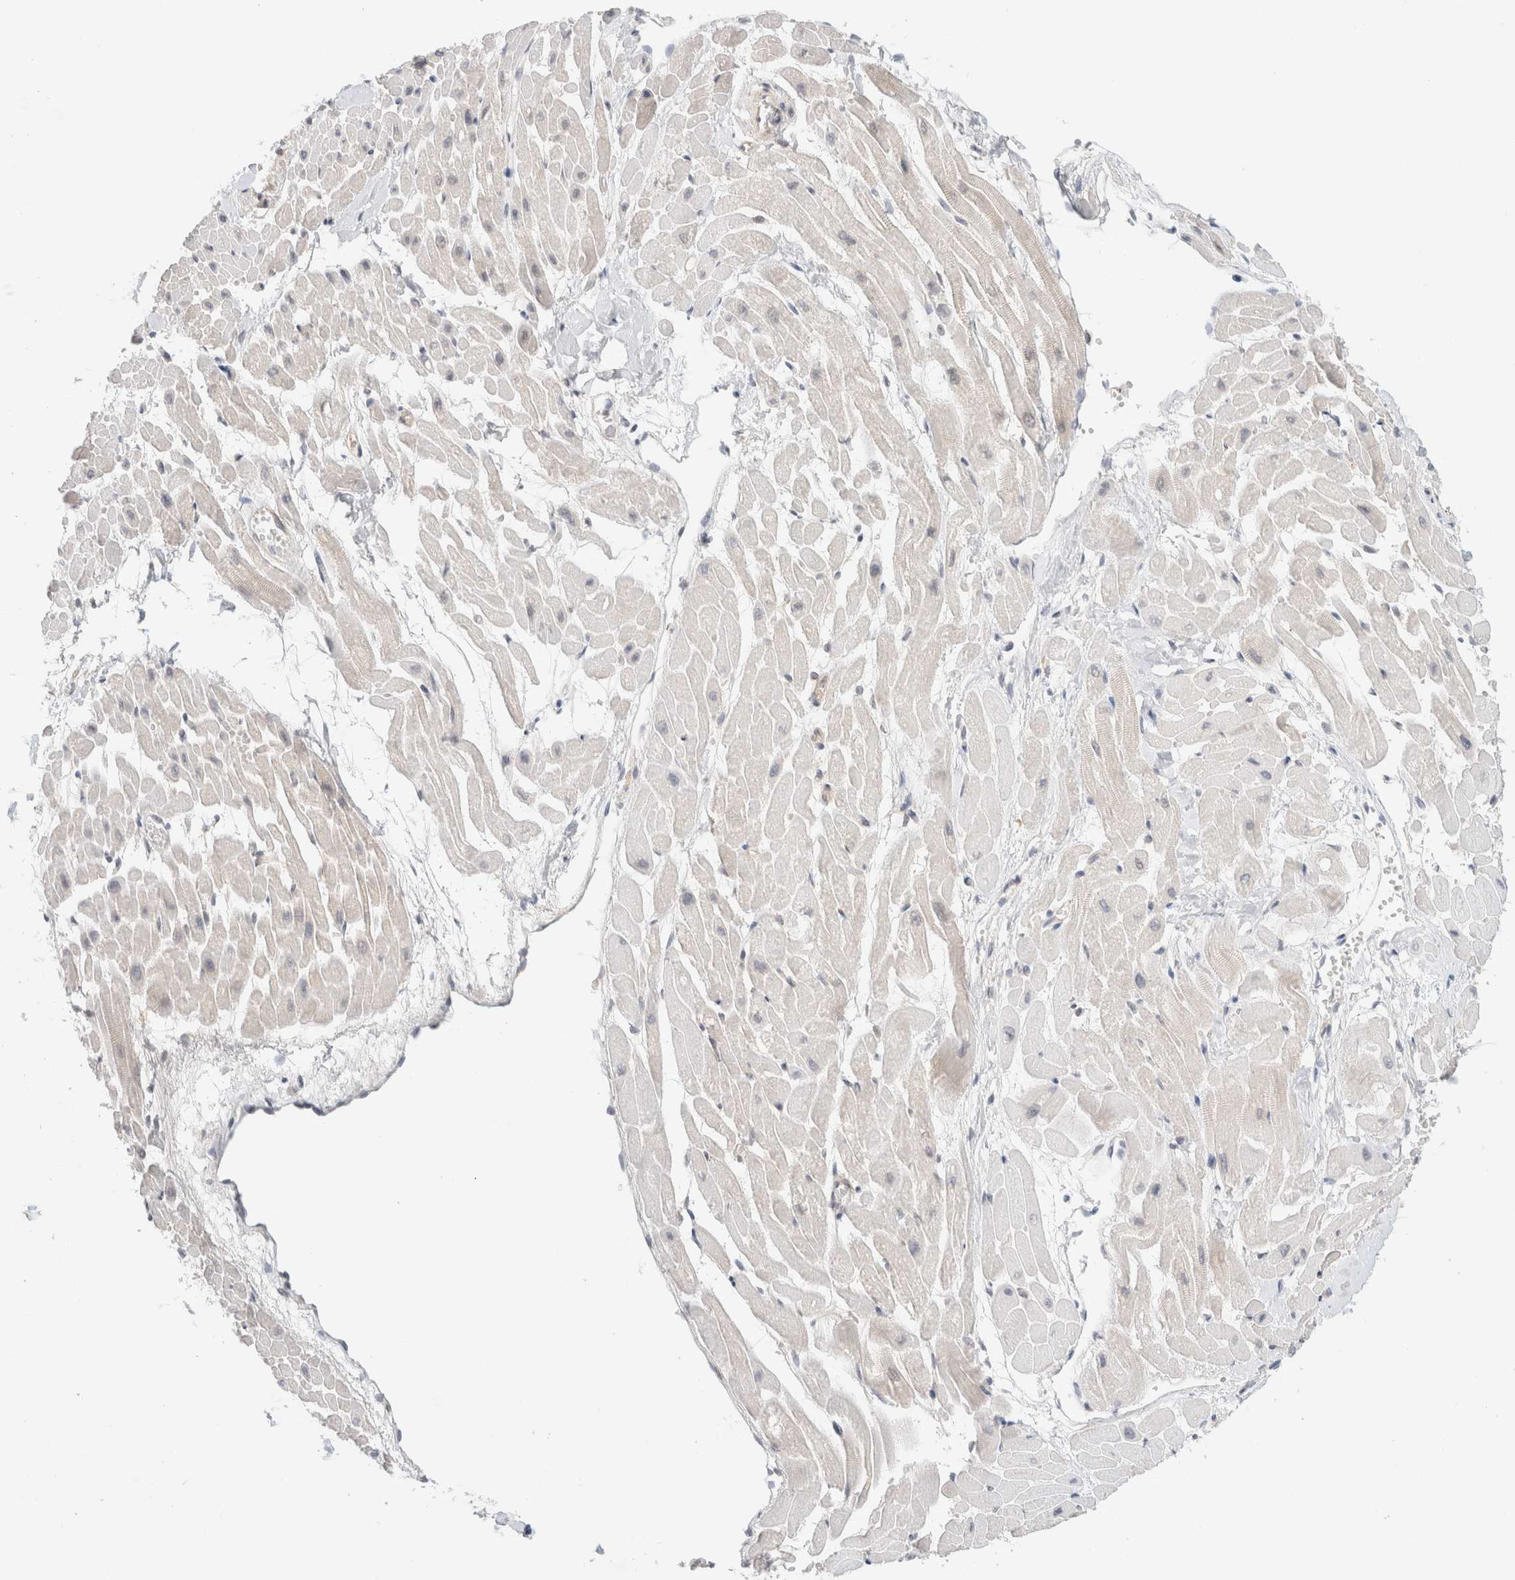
{"staining": {"intensity": "negative", "quantity": "none", "location": "none"}, "tissue": "heart muscle", "cell_type": "Cardiomyocytes", "image_type": "normal", "snomed": [{"axis": "morphology", "description": "Normal tissue, NOS"}, {"axis": "topography", "description": "Heart"}], "caption": "Heart muscle stained for a protein using immunohistochemistry exhibits no expression cardiomyocytes.", "gene": "MARK3", "patient": {"sex": "male", "age": 45}}